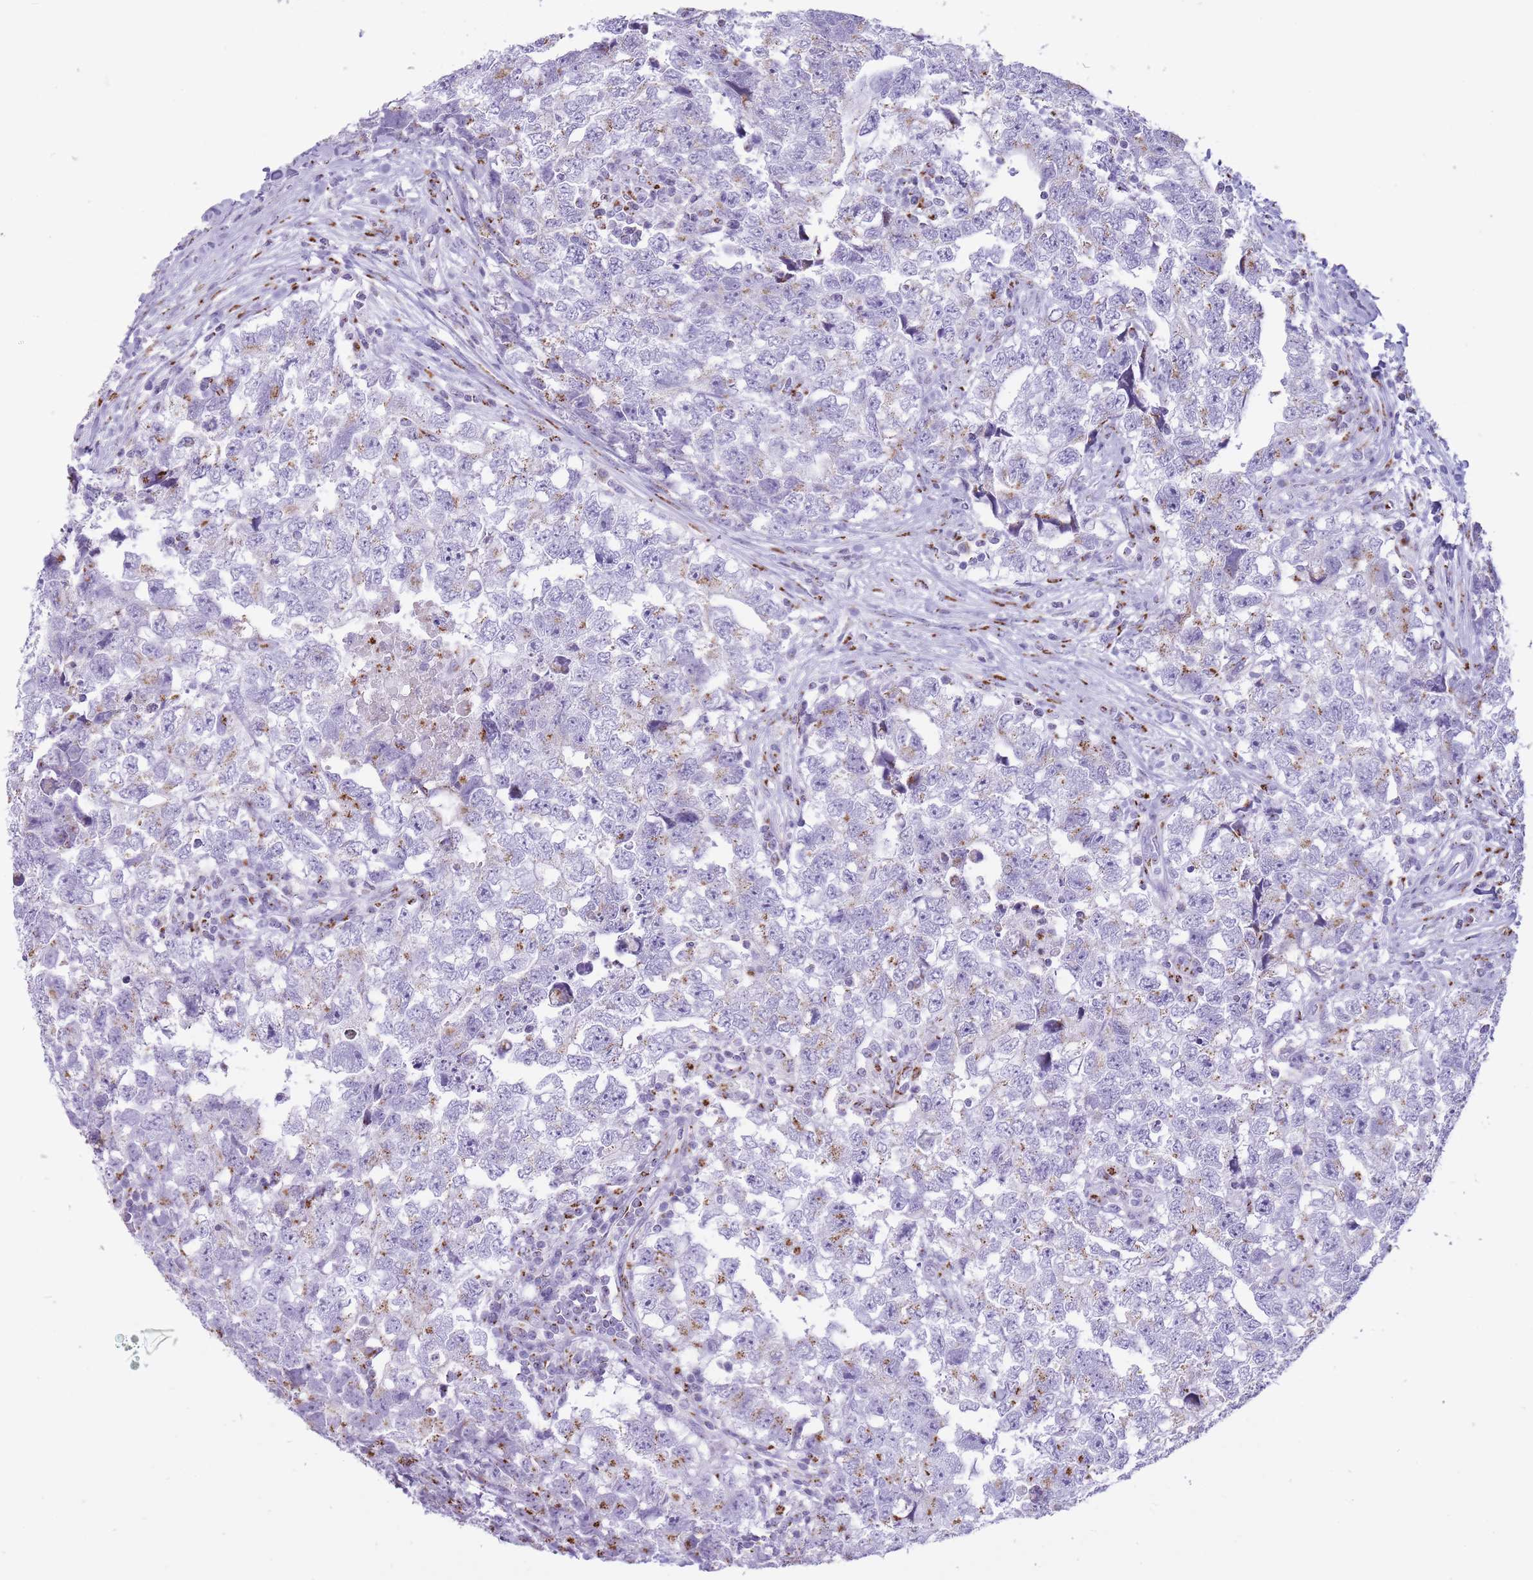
{"staining": {"intensity": "moderate", "quantity": "25%-75%", "location": "cytoplasmic/membranous"}, "tissue": "testis cancer", "cell_type": "Tumor cells", "image_type": "cancer", "snomed": [{"axis": "morphology", "description": "Carcinoma, Embryonal, NOS"}, {"axis": "topography", "description": "Testis"}], "caption": "Moderate cytoplasmic/membranous staining for a protein is identified in approximately 25%-75% of tumor cells of testis embryonal carcinoma using immunohistochemistry.", "gene": "B4GALT2", "patient": {"sex": "male", "age": 22}}